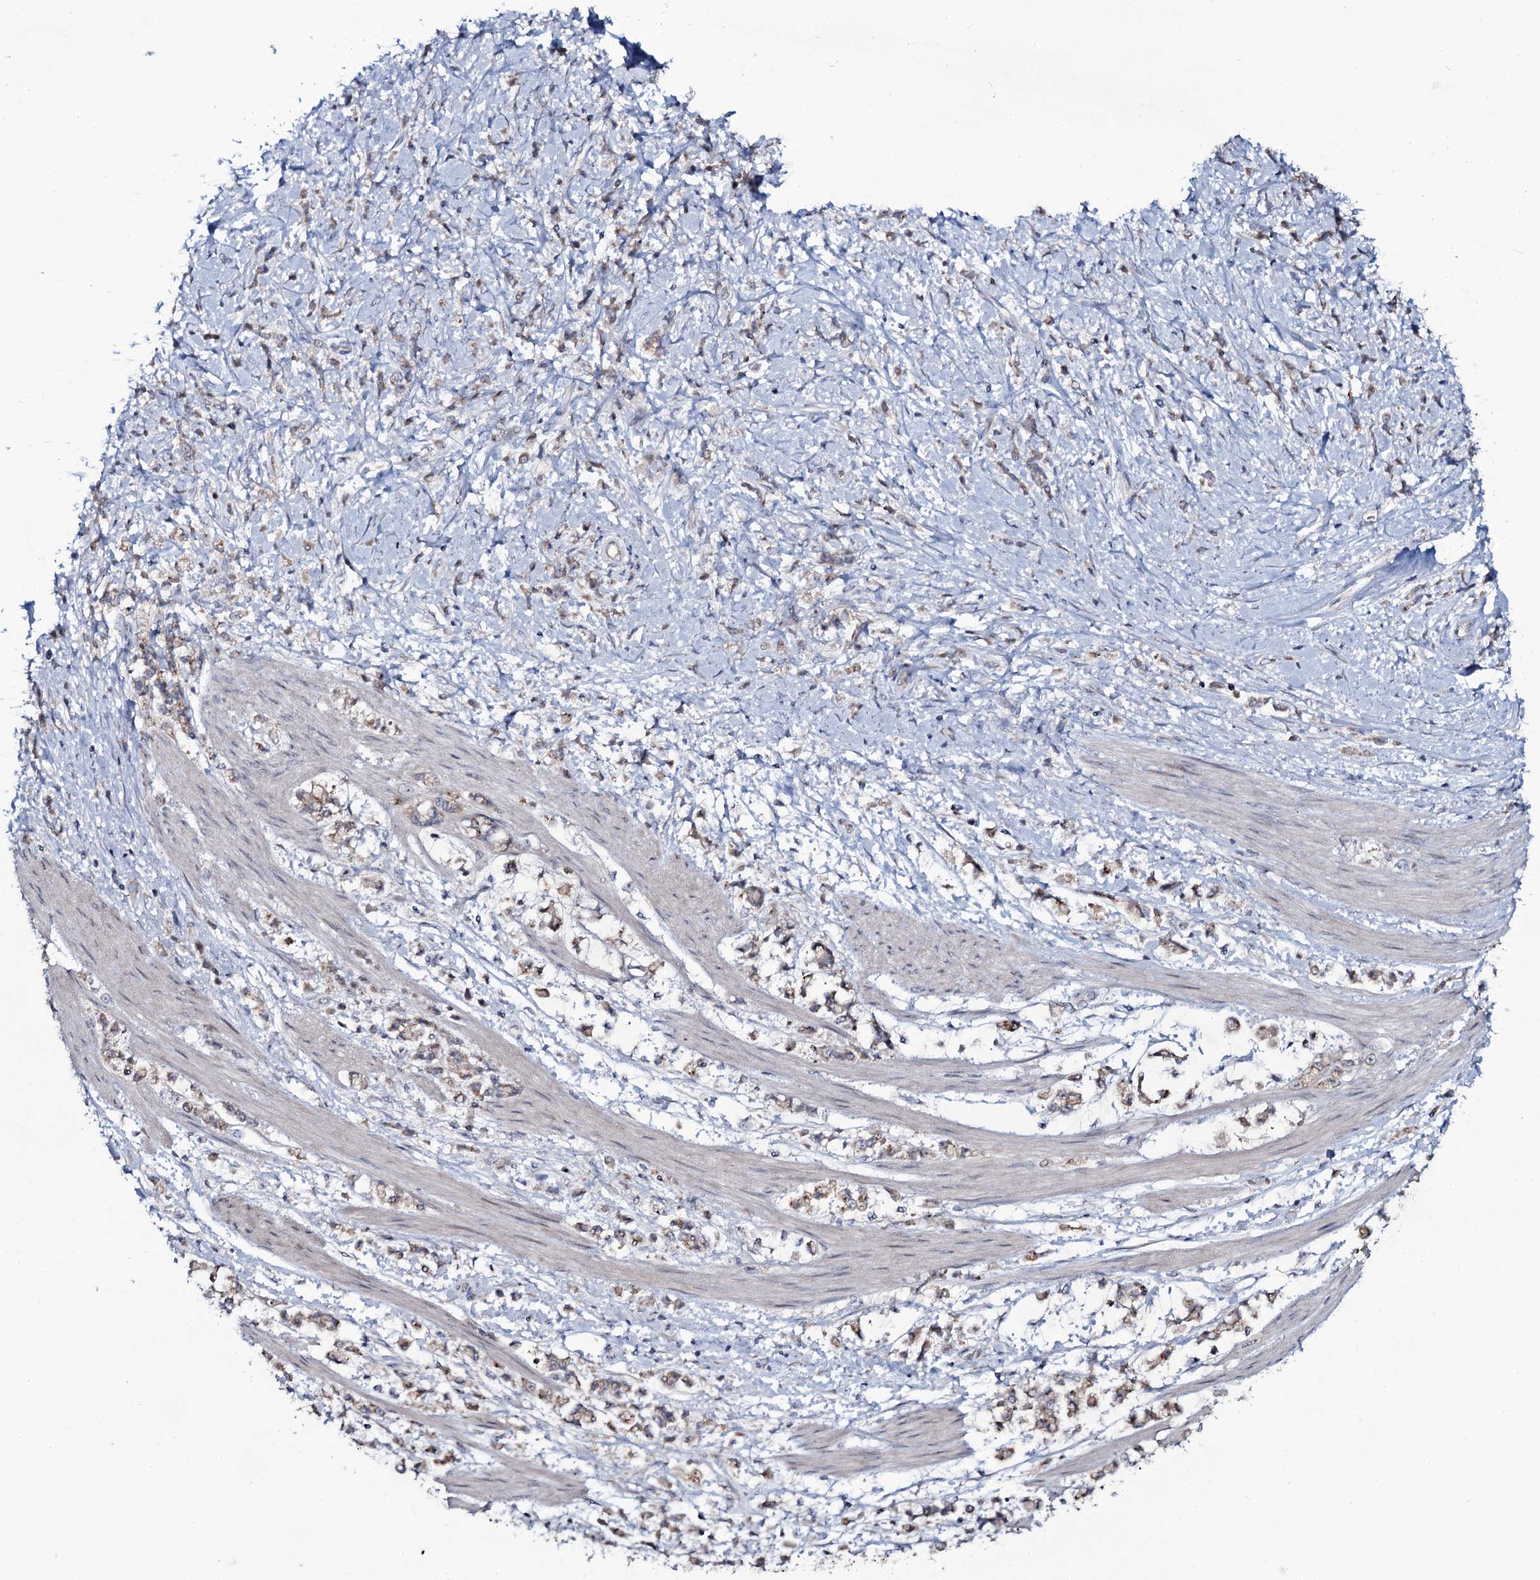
{"staining": {"intensity": "weak", "quantity": ">75%", "location": "cytoplasmic/membranous"}, "tissue": "stomach cancer", "cell_type": "Tumor cells", "image_type": "cancer", "snomed": [{"axis": "morphology", "description": "Adenocarcinoma, NOS"}, {"axis": "topography", "description": "Stomach"}], "caption": "Brown immunohistochemical staining in human stomach cancer displays weak cytoplasmic/membranous positivity in approximately >75% of tumor cells. (brown staining indicates protein expression, while blue staining denotes nuclei).", "gene": "SNAP23", "patient": {"sex": "female", "age": 60}}